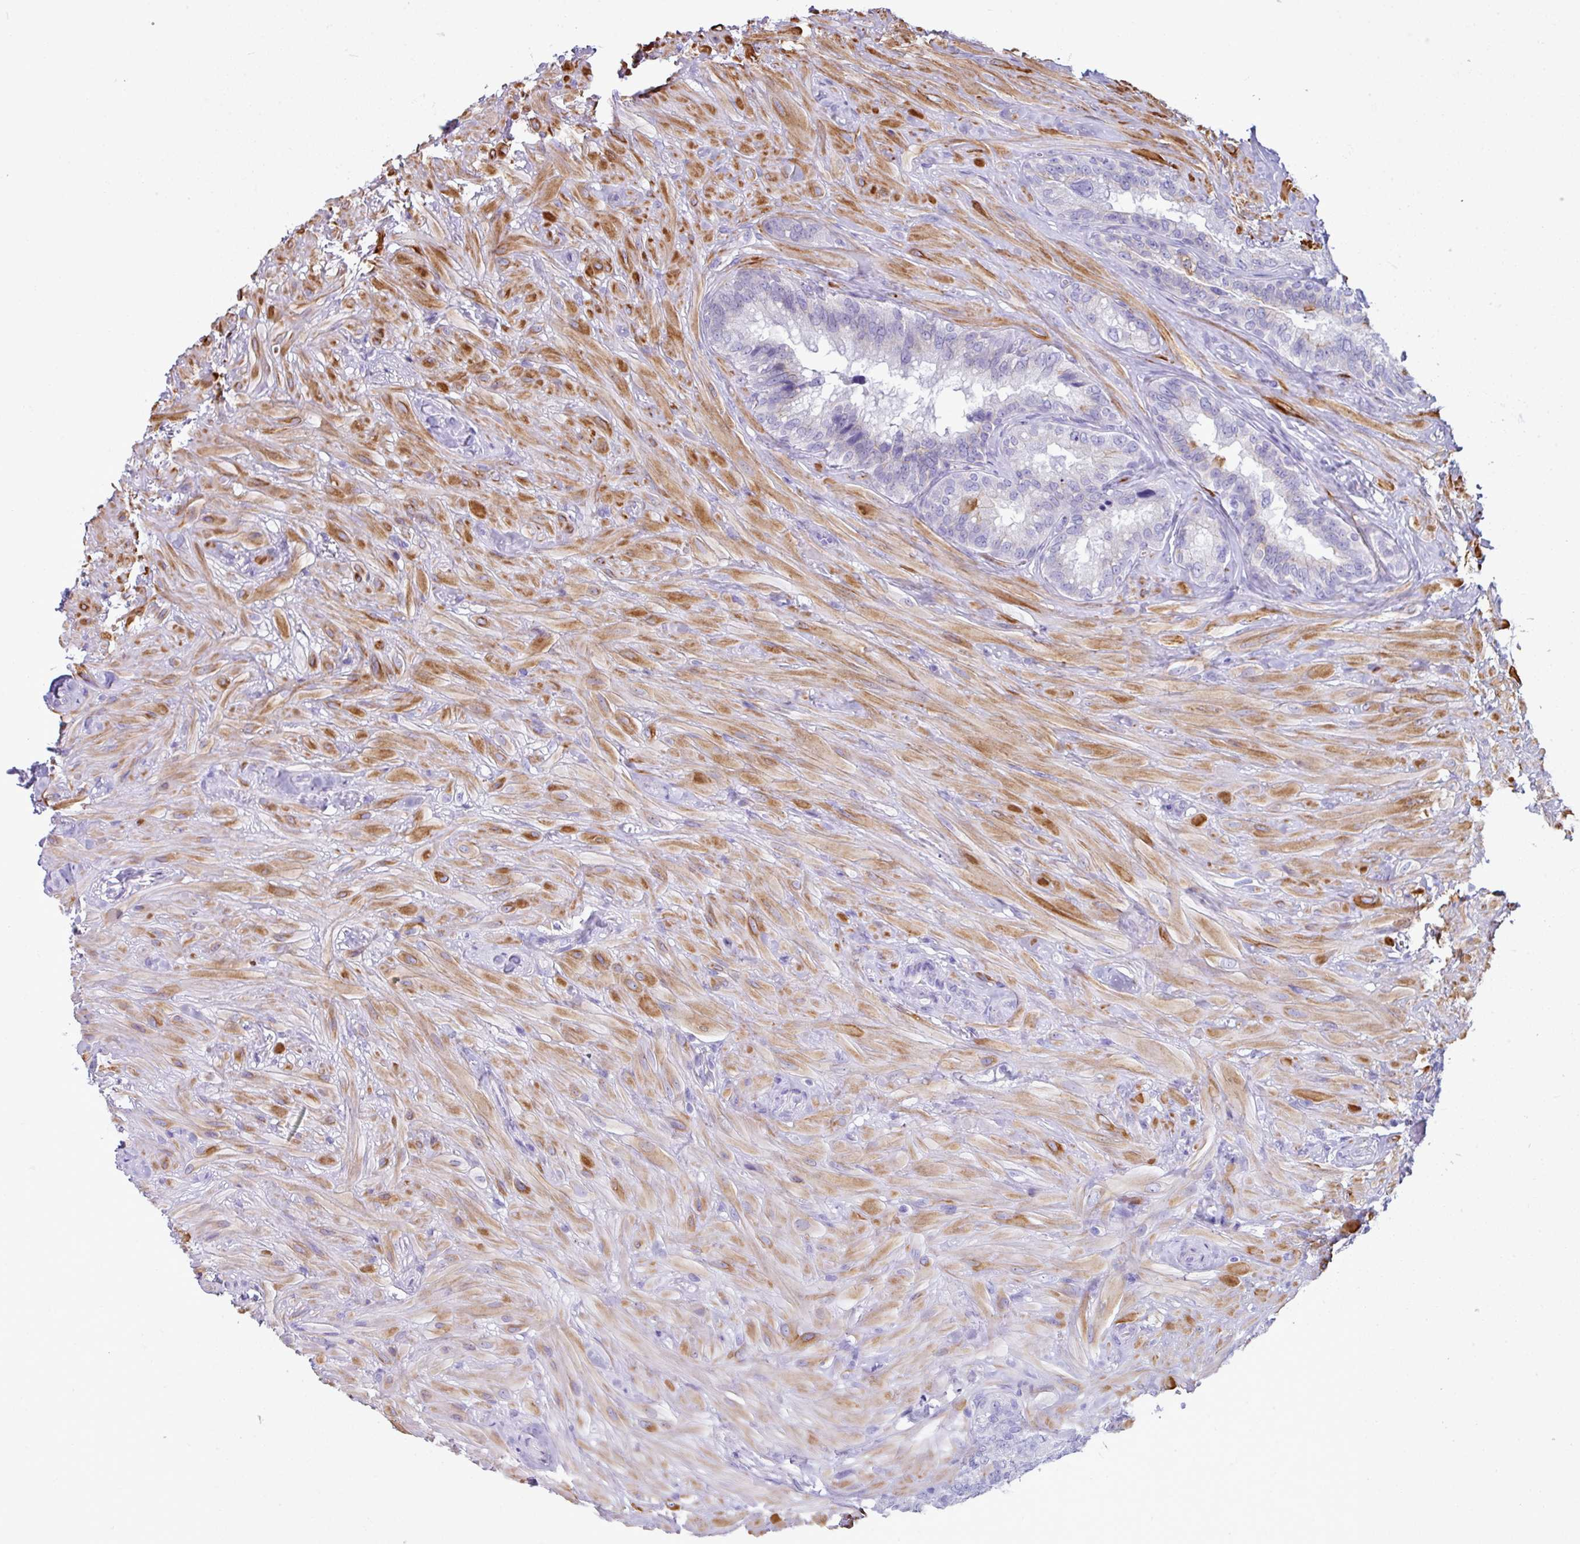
{"staining": {"intensity": "weak", "quantity": "25%-75%", "location": "cytoplasmic/membranous"}, "tissue": "seminal vesicle", "cell_type": "Glandular cells", "image_type": "normal", "snomed": [{"axis": "morphology", "description": "Normal tissue, NOS"}, {"axis": "topography", "description": "Seminal veicle"}], "caption": "There is low levels of weak cytoplasmic/membranous staining in glandular cells of normal seminal vesicle, as demonstrated by immunohistochemical staining (brown color).", "gene": "ABCC5", "patient": {"sex": "male", "age": 60}}